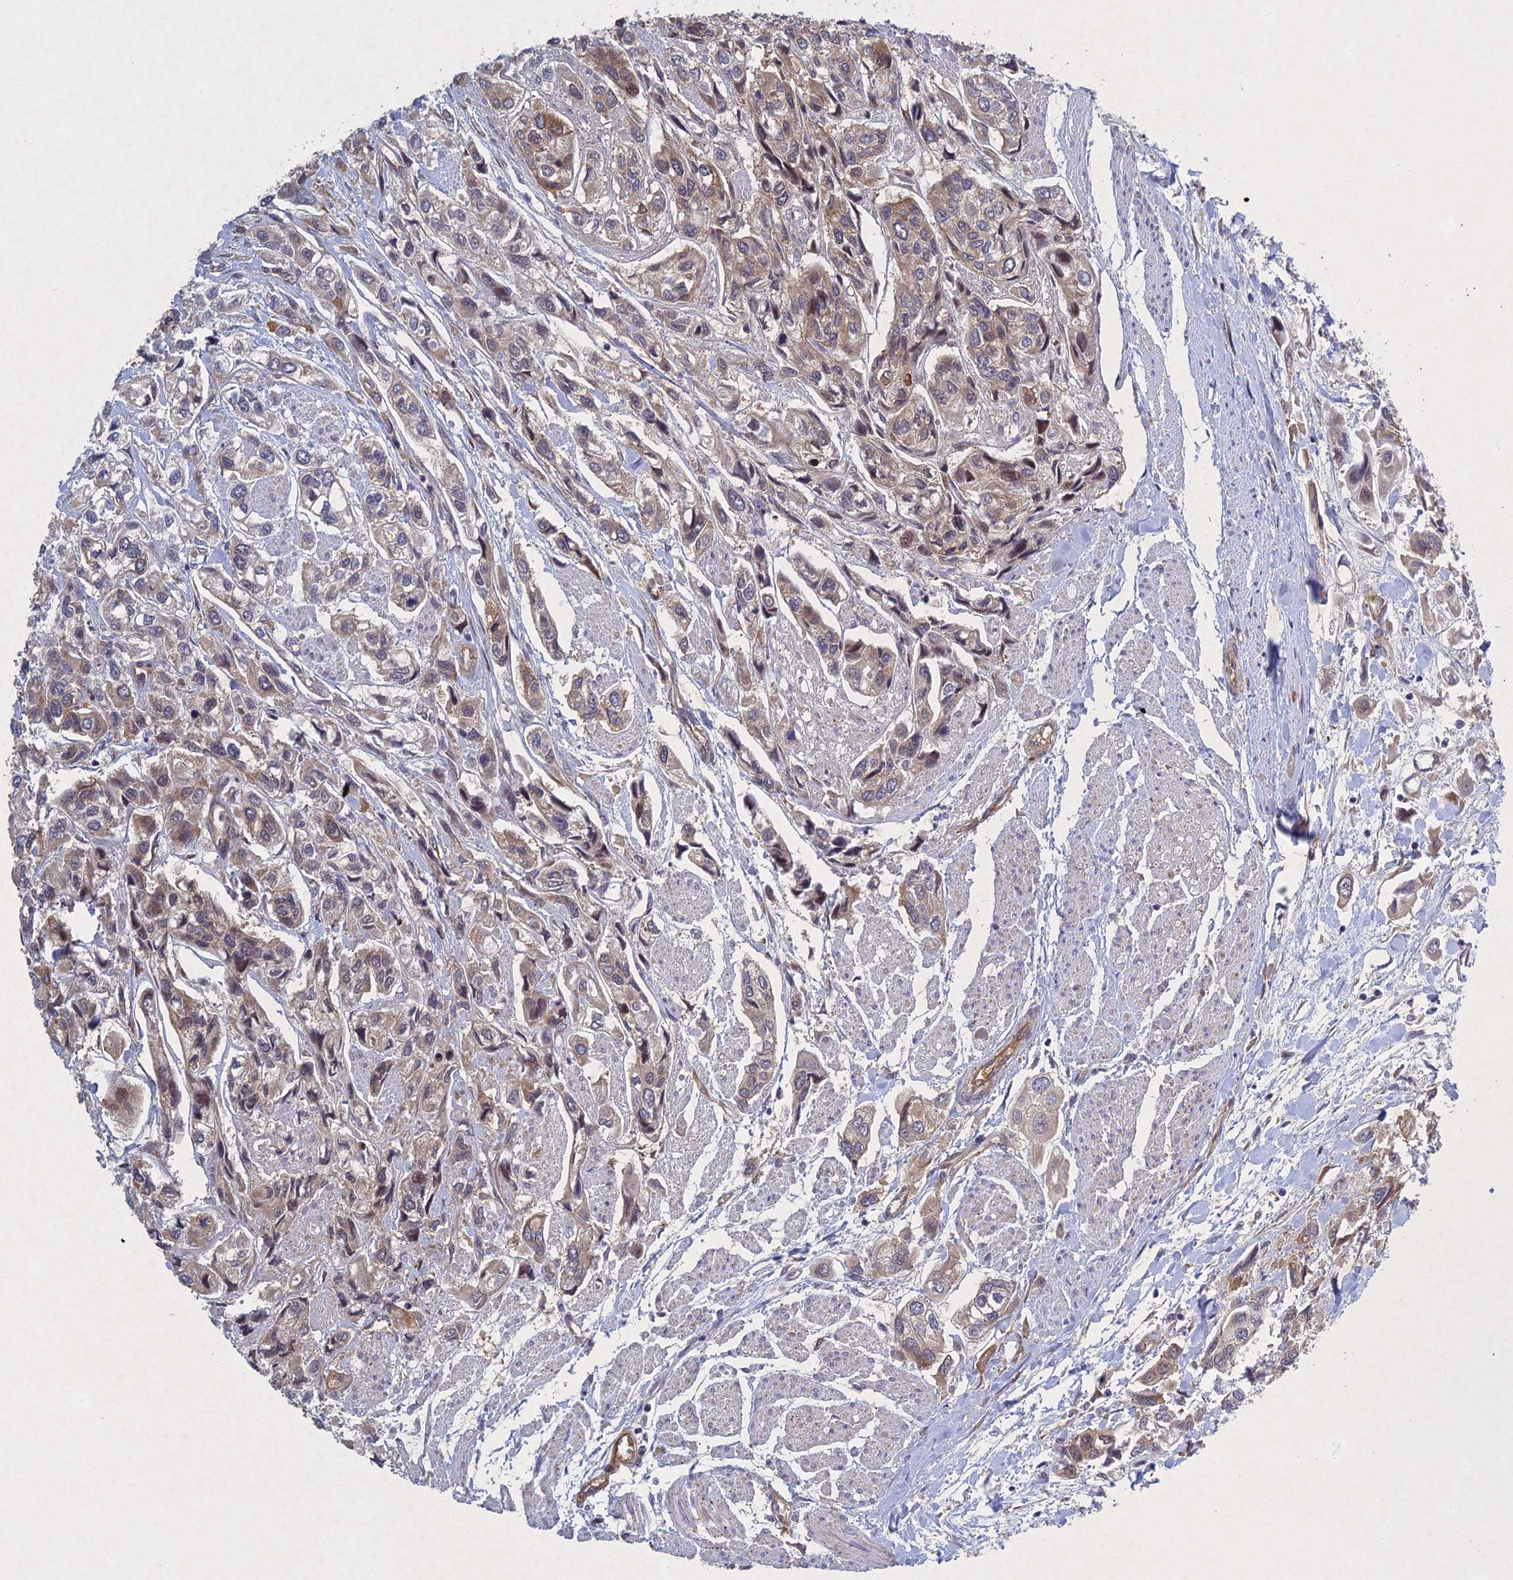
{"staining": {"intensity": "weak", "quantity": "25%-75%", "location": "cytoplasmic/membranous"}, "tissue": "urothelial cancer", "cell_type": "Tumor cells", "image_type": "cancer", "snomed": [{"axis": "morphology", "description": "Urothelial carcinoma, High grade"}, {"axis": "topography", "description": "Urinary bladder"}], "caption": "IHC micrograph of neoplastic tissue: urothelial cancer stained using IHC exhibits low levels of weak protein expression localized specifically in the cytoplasmic/membranous of tumor cells, appearing as a cytoplasmic/membranous brown color.", "gene": "PTHLH", "patient": {"sex": "male", "age": 67}}